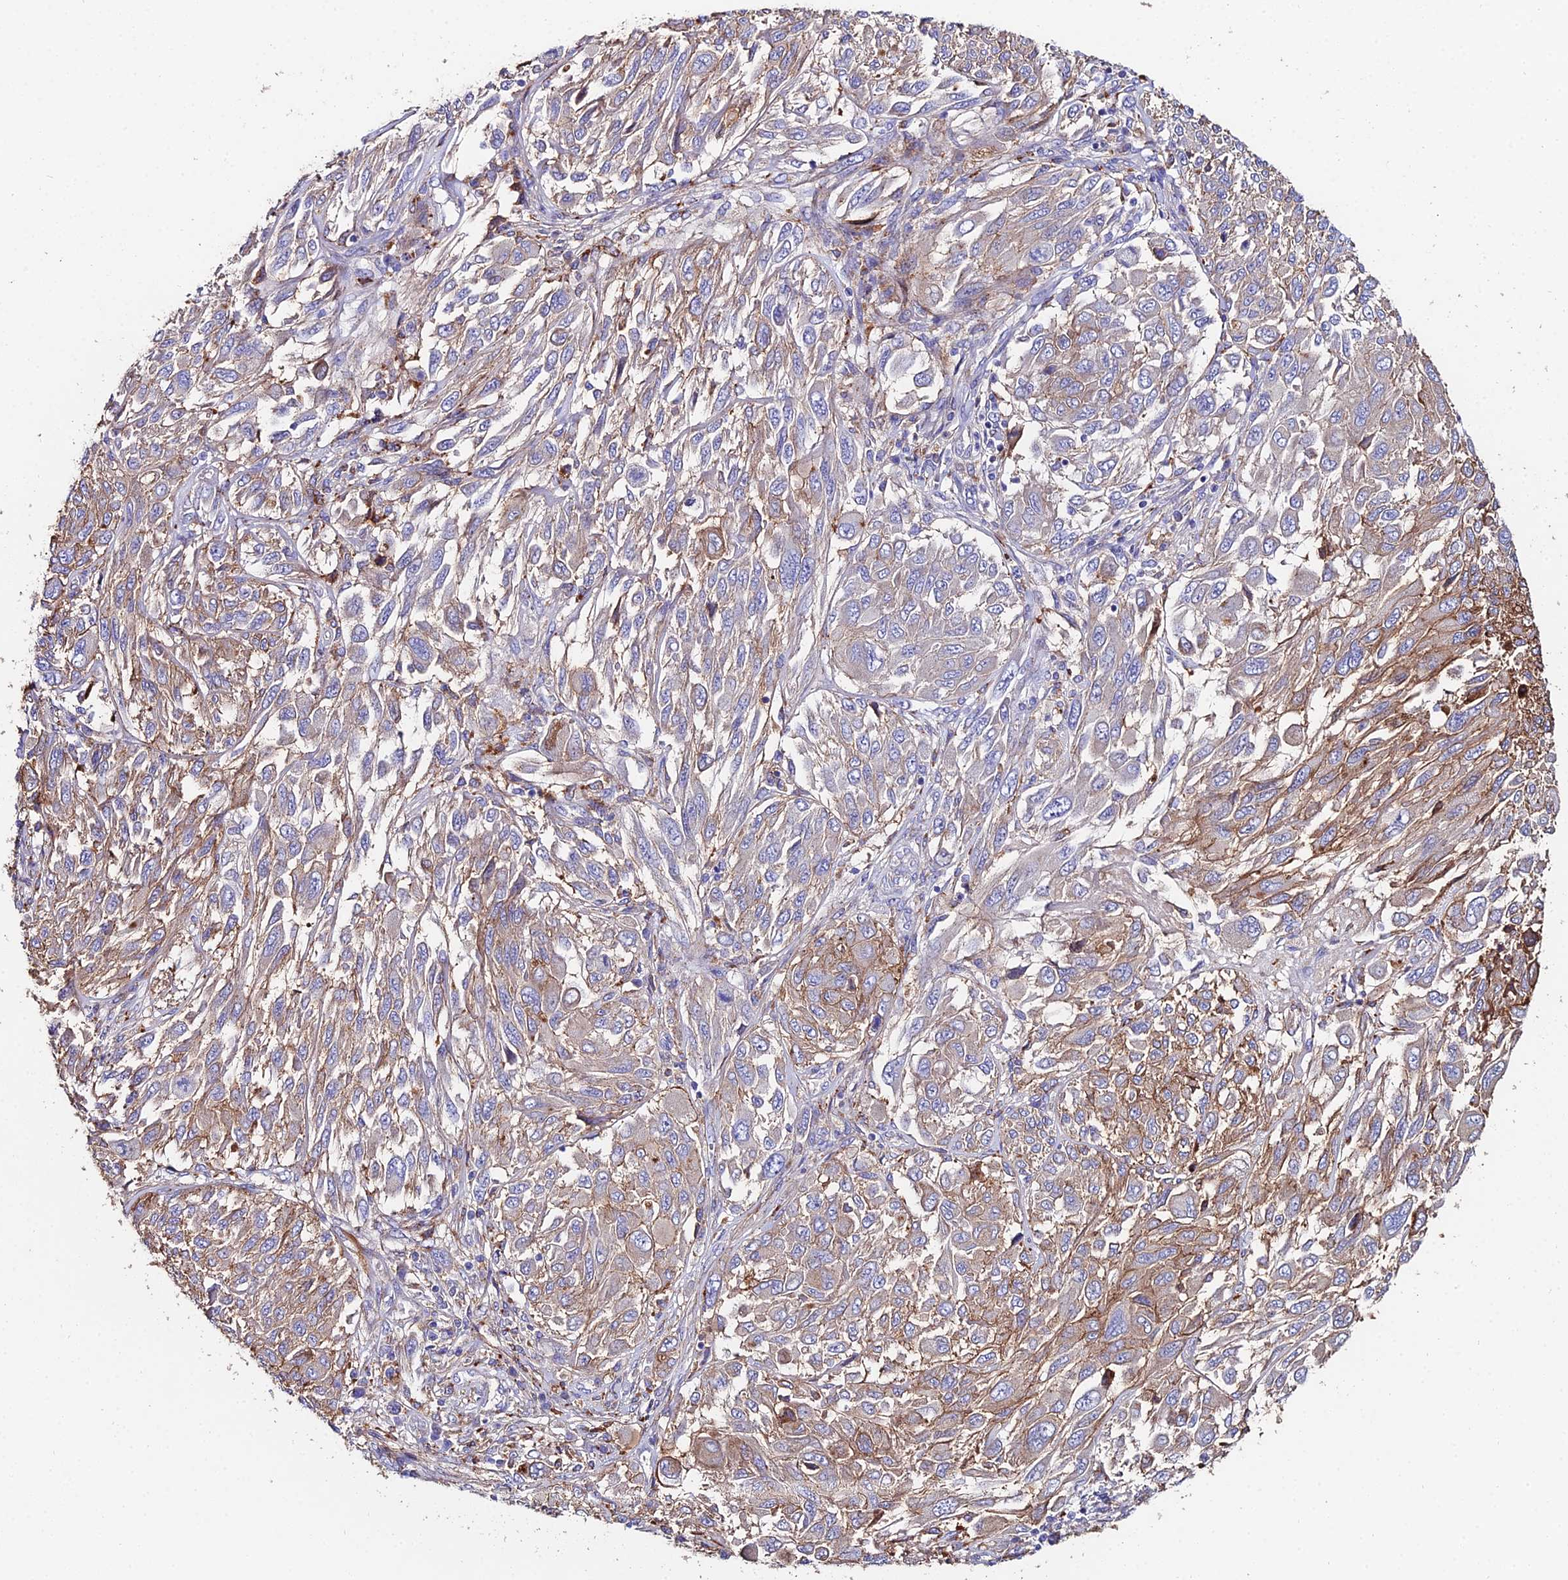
{"staining": {"intensity": "weak", "quantity": "25%-75%", "location": "cytoplasmic/membranous"}, "tissue": "melanoma", "cell_type": "Tumor cells", "image_type": "cancer", "snomed": [{"axis": "morphology", "description": "Malignant melanoma, NOS"}, {"axis": "topography", "description": "Skin"}], "caption": "Immunohistochemical staining of malignant melanoma demonstrates low levels of weak cytoplasmic/membranous protein staining in about 25%-75% of tumor cells.", "gene": "C6", "patient": {"sex": "female", "age": 91}}